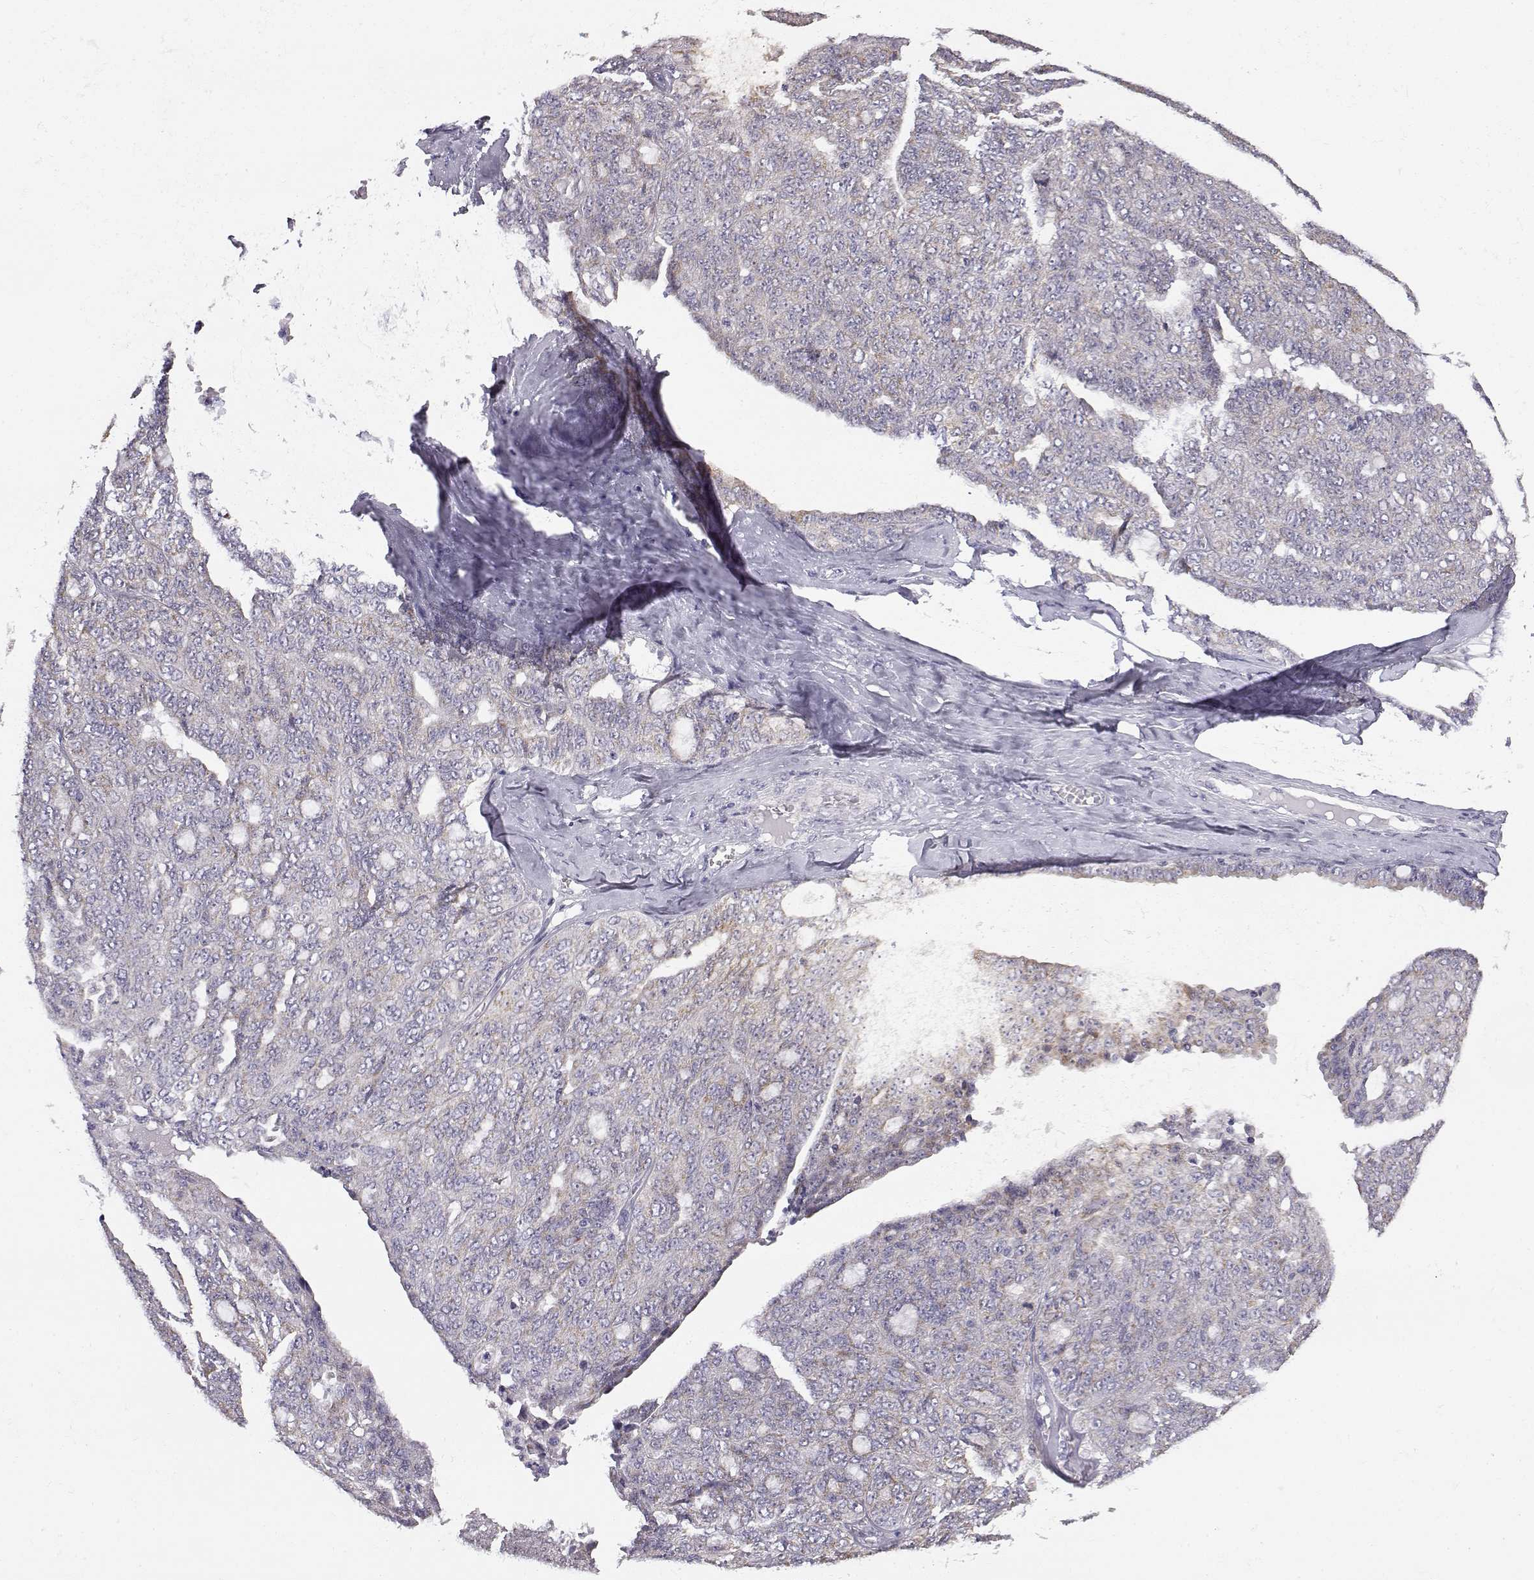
{"staining": {"intensity": "weak", "quantity": "<25%", "location": "cytoplasmic/membranous"}, "tissue": "ovarian cancer", "cell_type": "Tumor cells", "image_type": "cancer", "snomed": [{"axis": "morphology", "description": "Cystadenocarcinoma, serous, NOS"}, {"axis": "topography", "description": "Ovary"}], "caption": "Immunohistochemistry photomicrograph of neoplastic tissue: human serous cystadenocarcinoma (ovarian) stained with DAB reveals no significant protein positivity in tumor cells. The staining was performed using DAB (3,3'-diaminobenzidine) to visualize the protein expression in brown, while the nuclei were stained in blue with hematoxylin (Magnification: 20x).", "gene": "KCNMB4", "patient": {"sex": "female", "age": 71}}